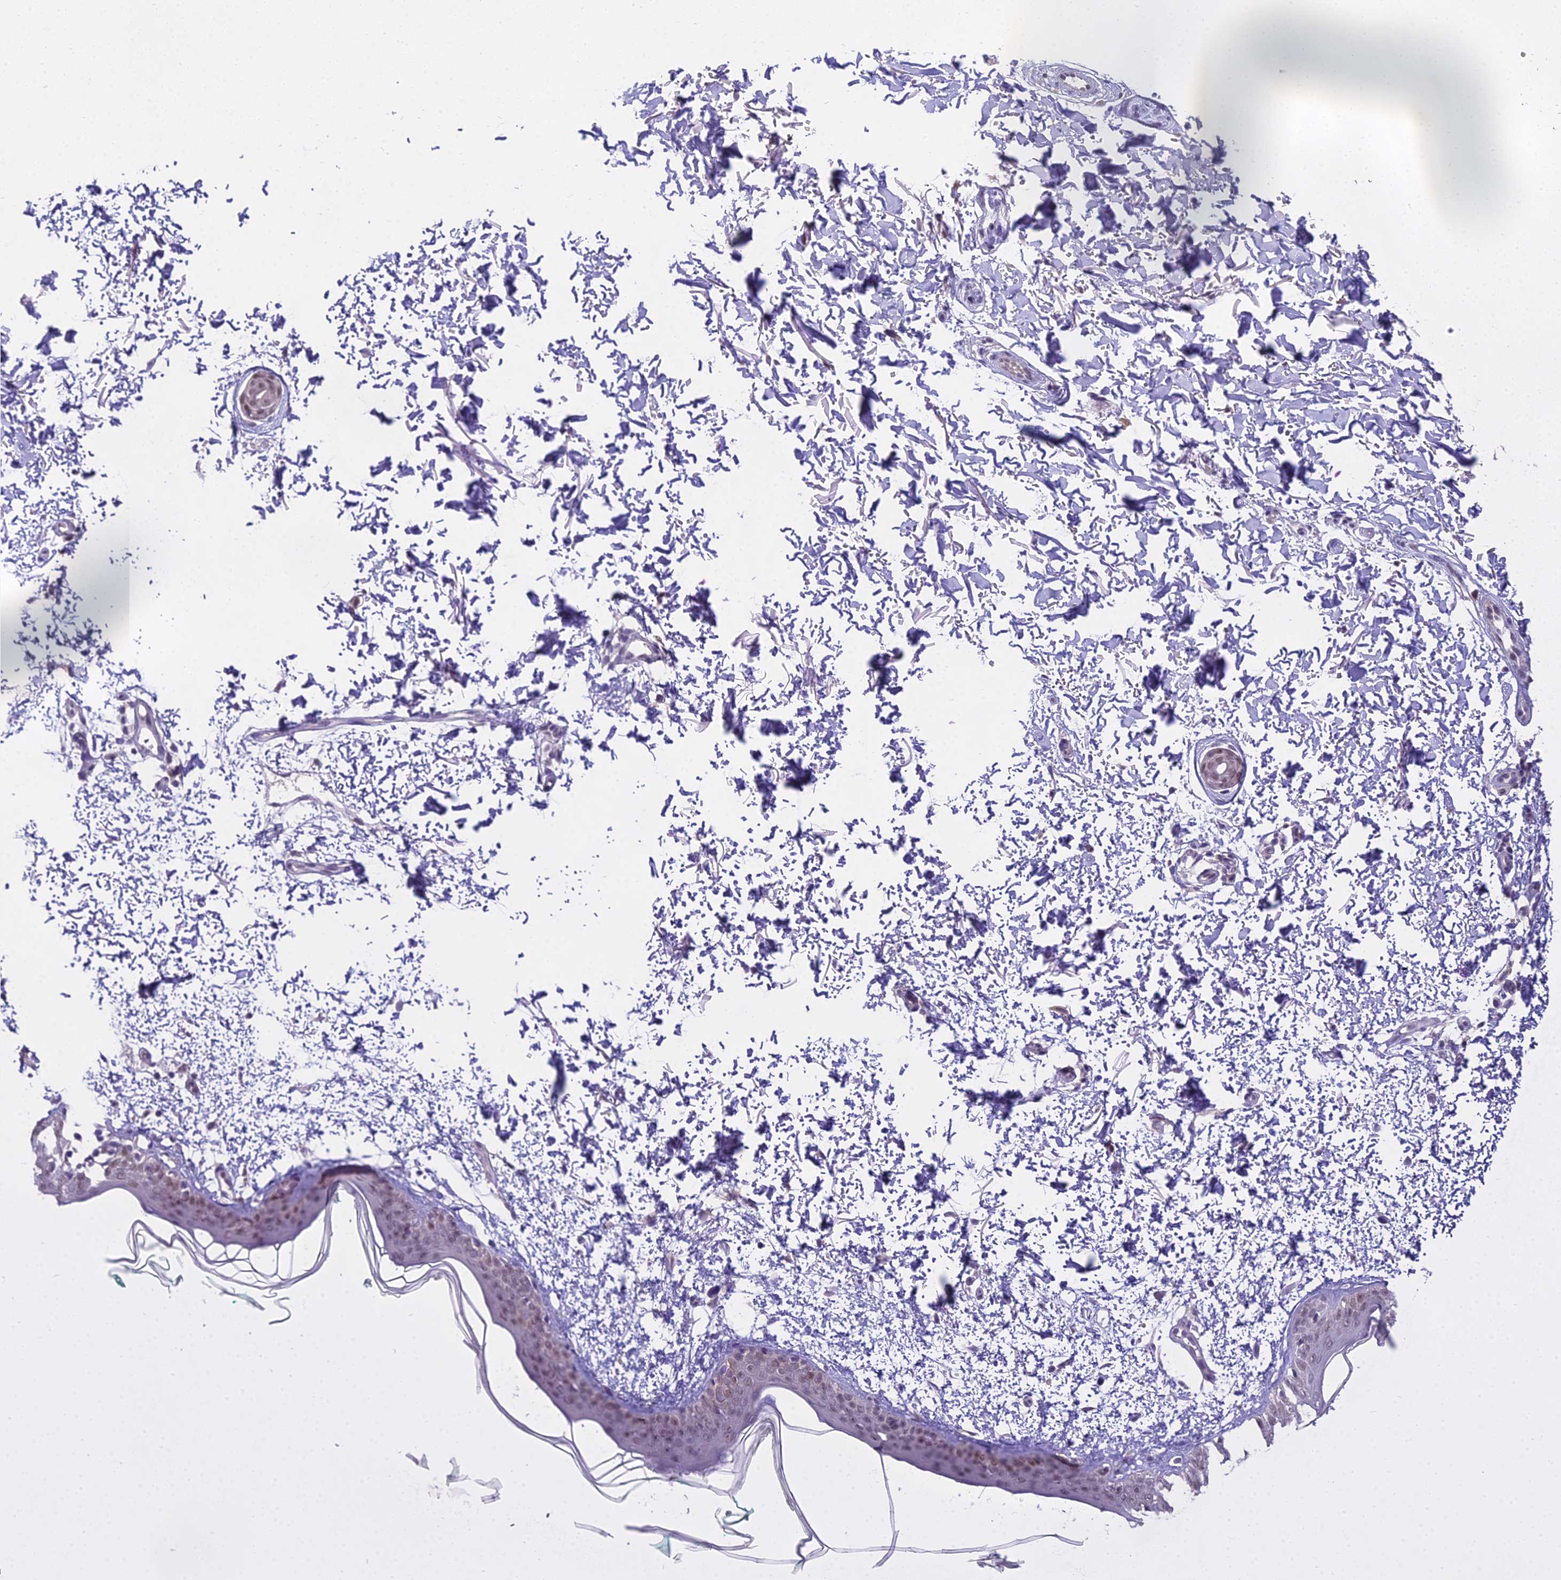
{"staining": {"intensity": "negative", "quantity": "none", "location": "none"}, "tissue": "skin", "cell_type": "Fibroblasts", "image_type": "normal", "snomed": [{"axis": "morphology", "description": "Normal tissue, NOS"}, {"axis": "topography", "description": "Skin"}], "caption": "There is no significant staining in fibroblasts of skin. (DAB (3,3'-diaminobenzidine) immunohistochemistry (IHC), high magnification).", "gene": "MAT2A", "patient": {"sex": "male", "age": 66}}